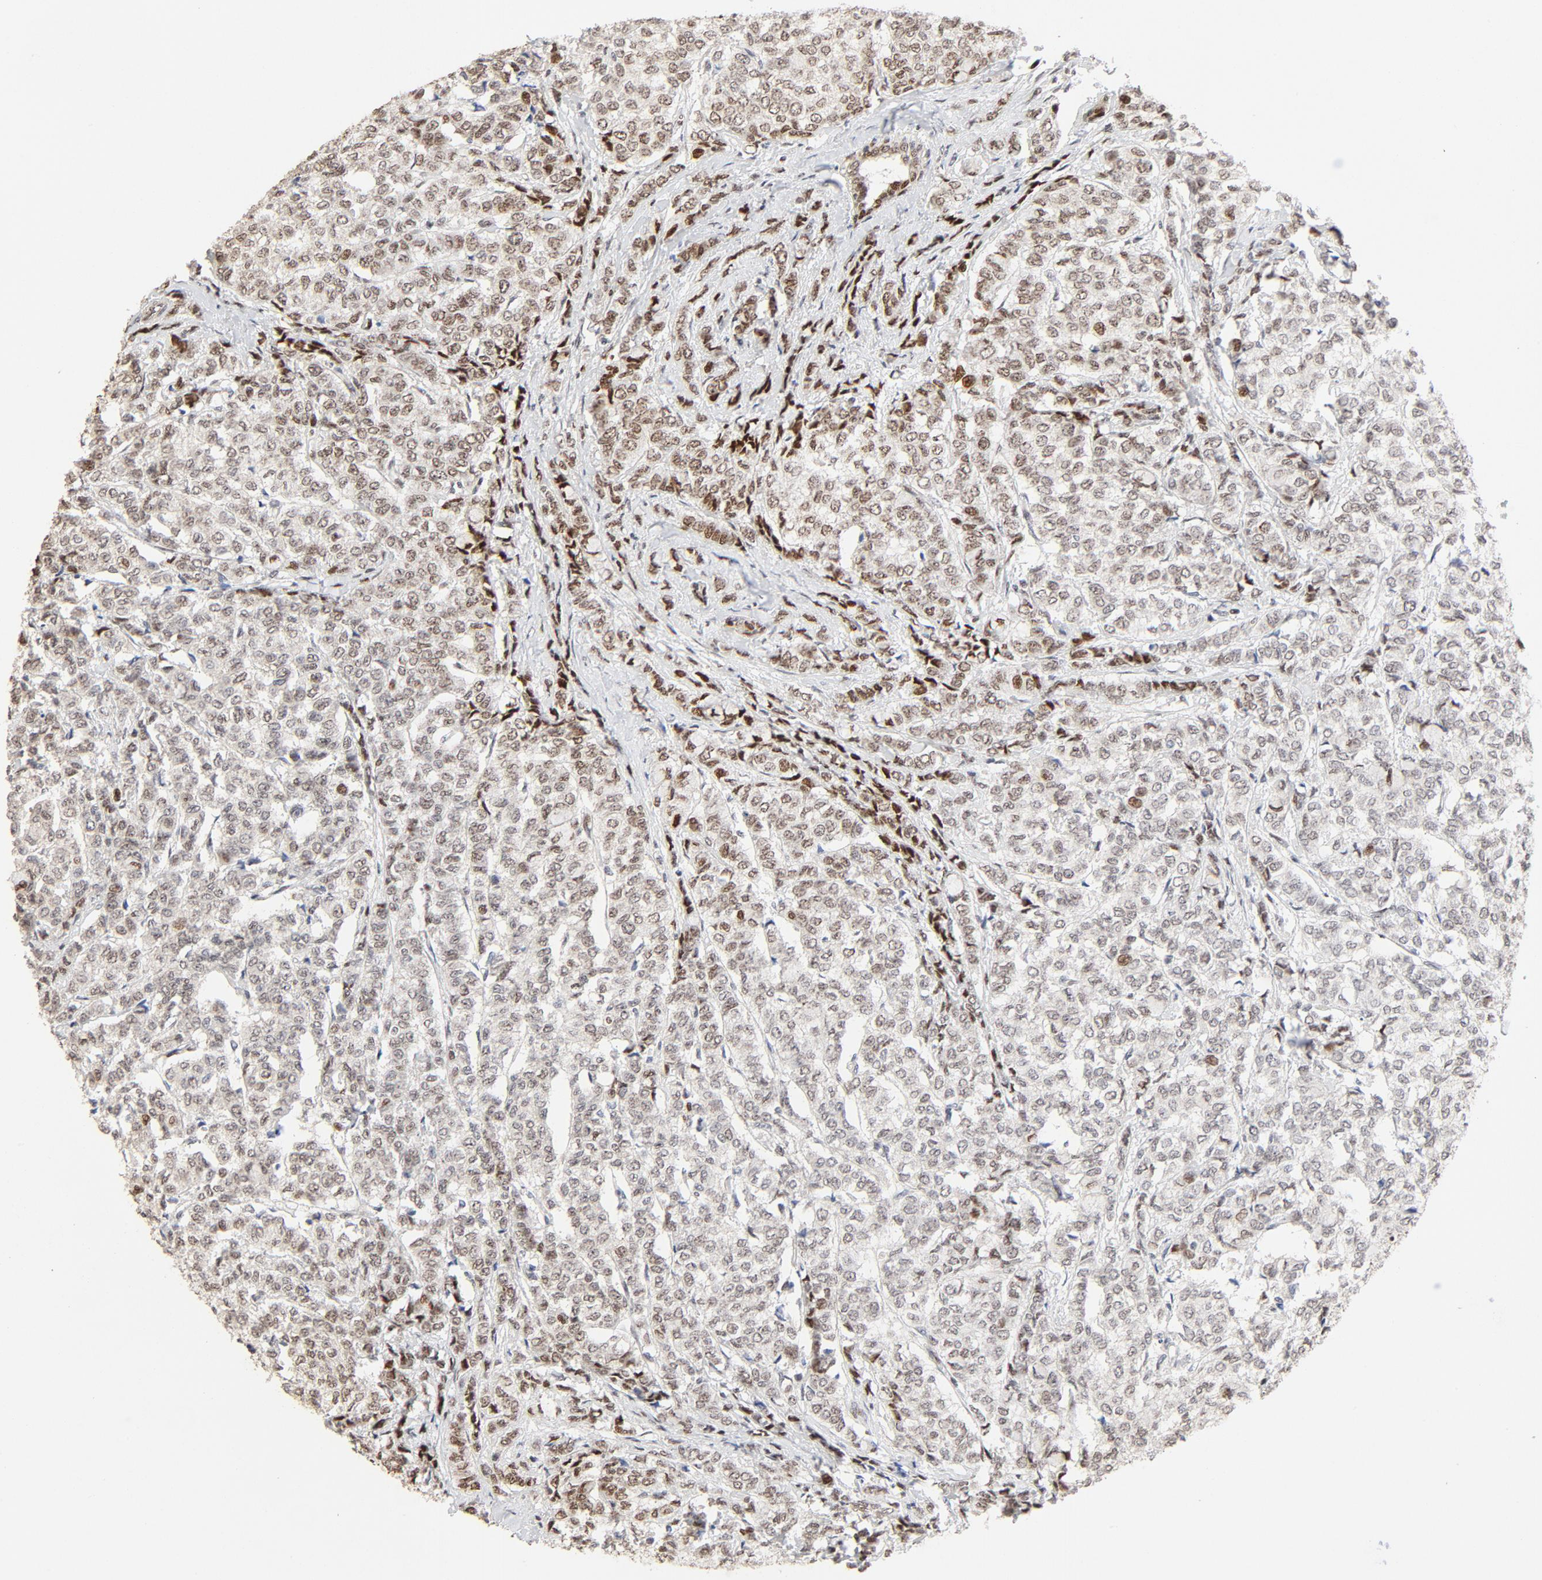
{"staining": {"intensity": "weak", "quantity": ">75%", "location": "nuclear"}, "tissue": "breast cancer", "cell_type": "Tumor cells", "image_type": "cancer", "snomed": [{"axis": "morphology", "description": "Lobular carcinoma"}, {"axis": "topography", "description": "Breast"}], "caption": "Lobular carcinoma (breast) stained for a protein exhibits weak nuclear positivity in tumor cells.", "gene": "GTF2I", "patient": {"sex": "female", "age": 60}}